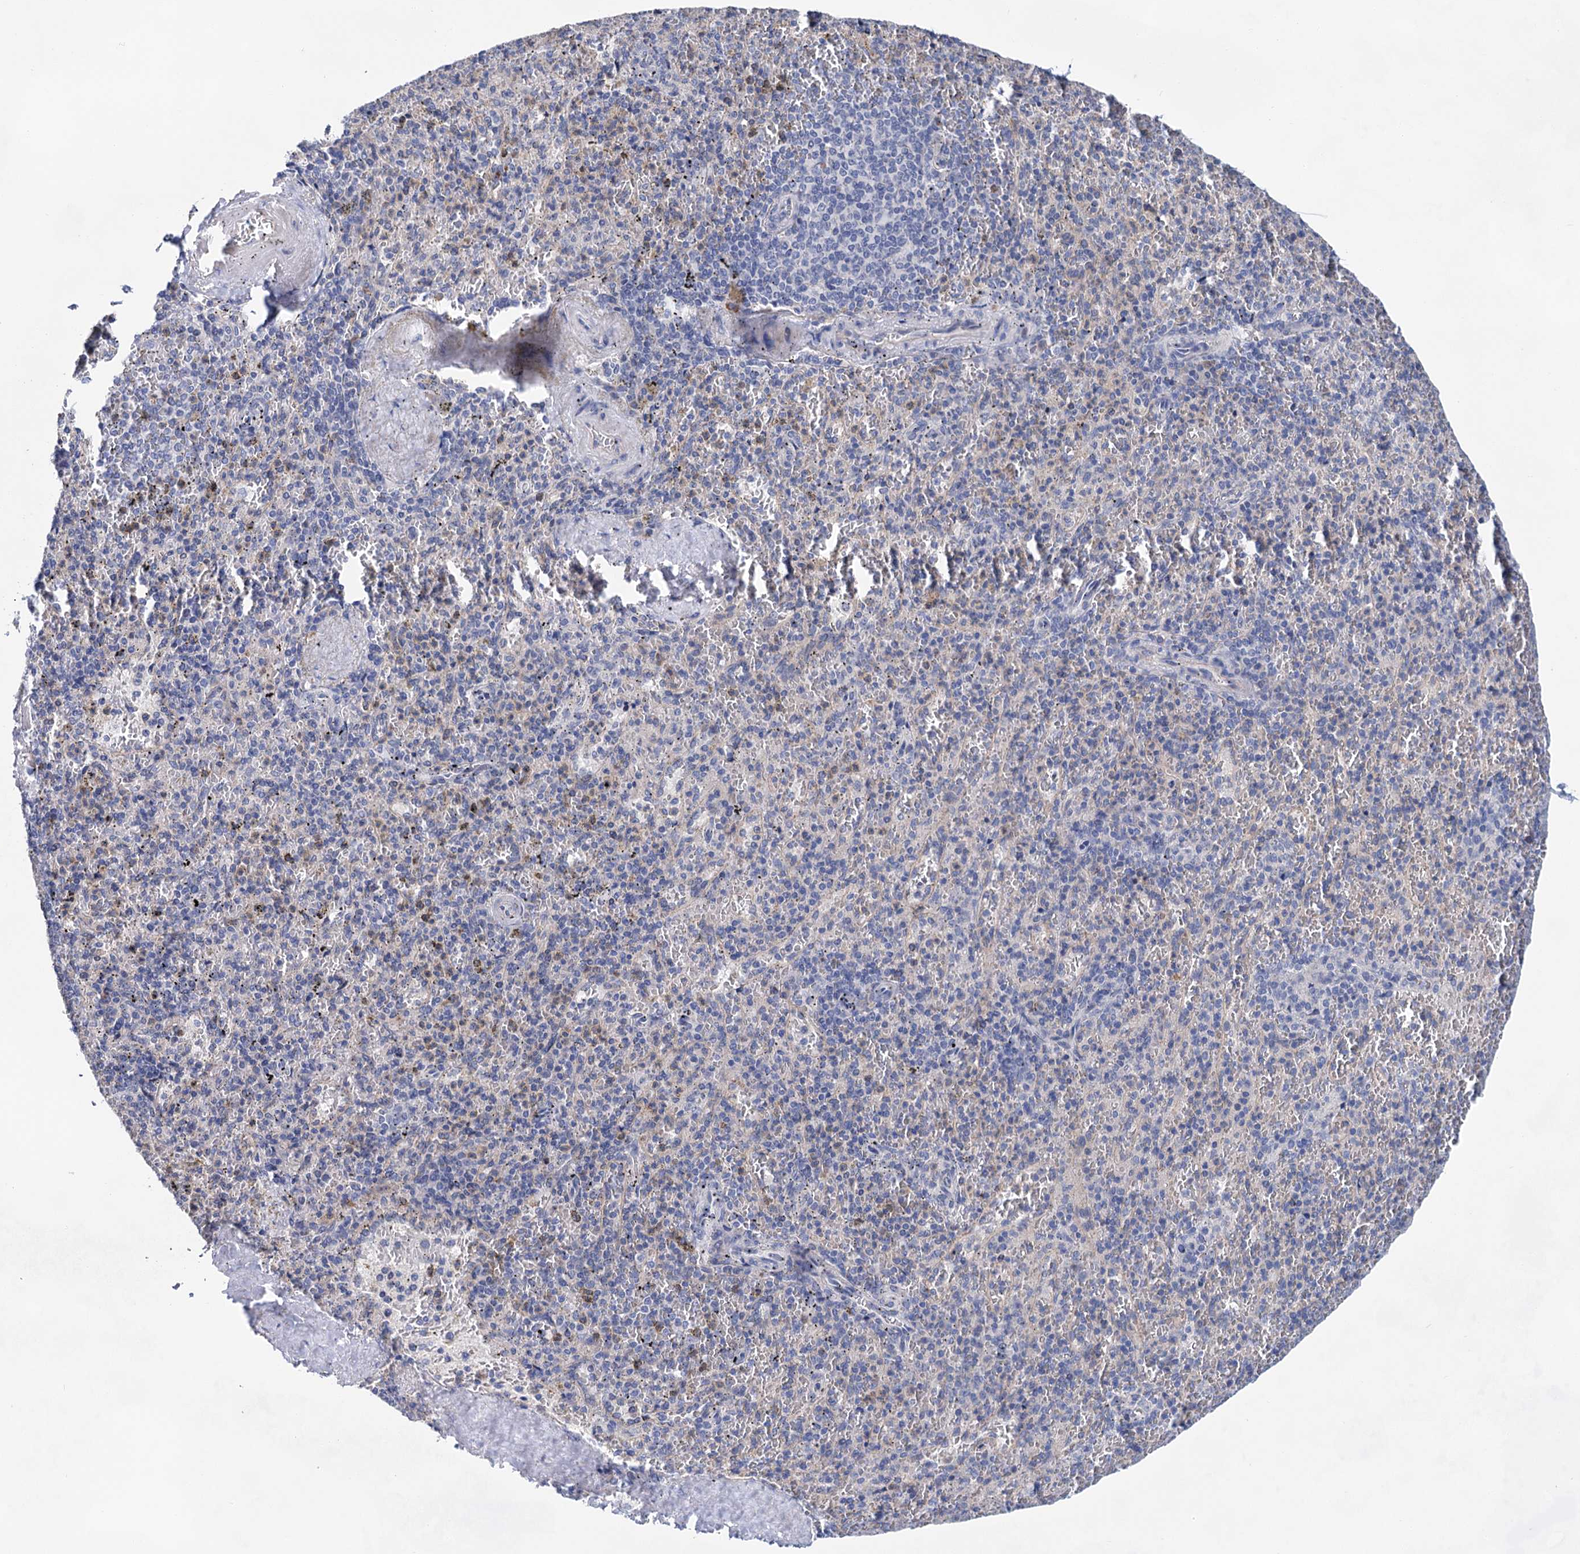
{"staining": {"intensity": "negative", "quantity": "none", "location": "none"}, "tissue": "spleen", "cell_type": "Cells in red pulp", "image_type": "normal", "snomed": [{"axis": "morphology", "description": "Normal tissue, NOS"}, {"axis": "topography", "description": "Spleen"}], "caption": "This is an IHC image of normal human spleen. There is no expression in cells in red pulp.", "gene": "MORN3", "patient": {"sex": "male", "age": 82}}